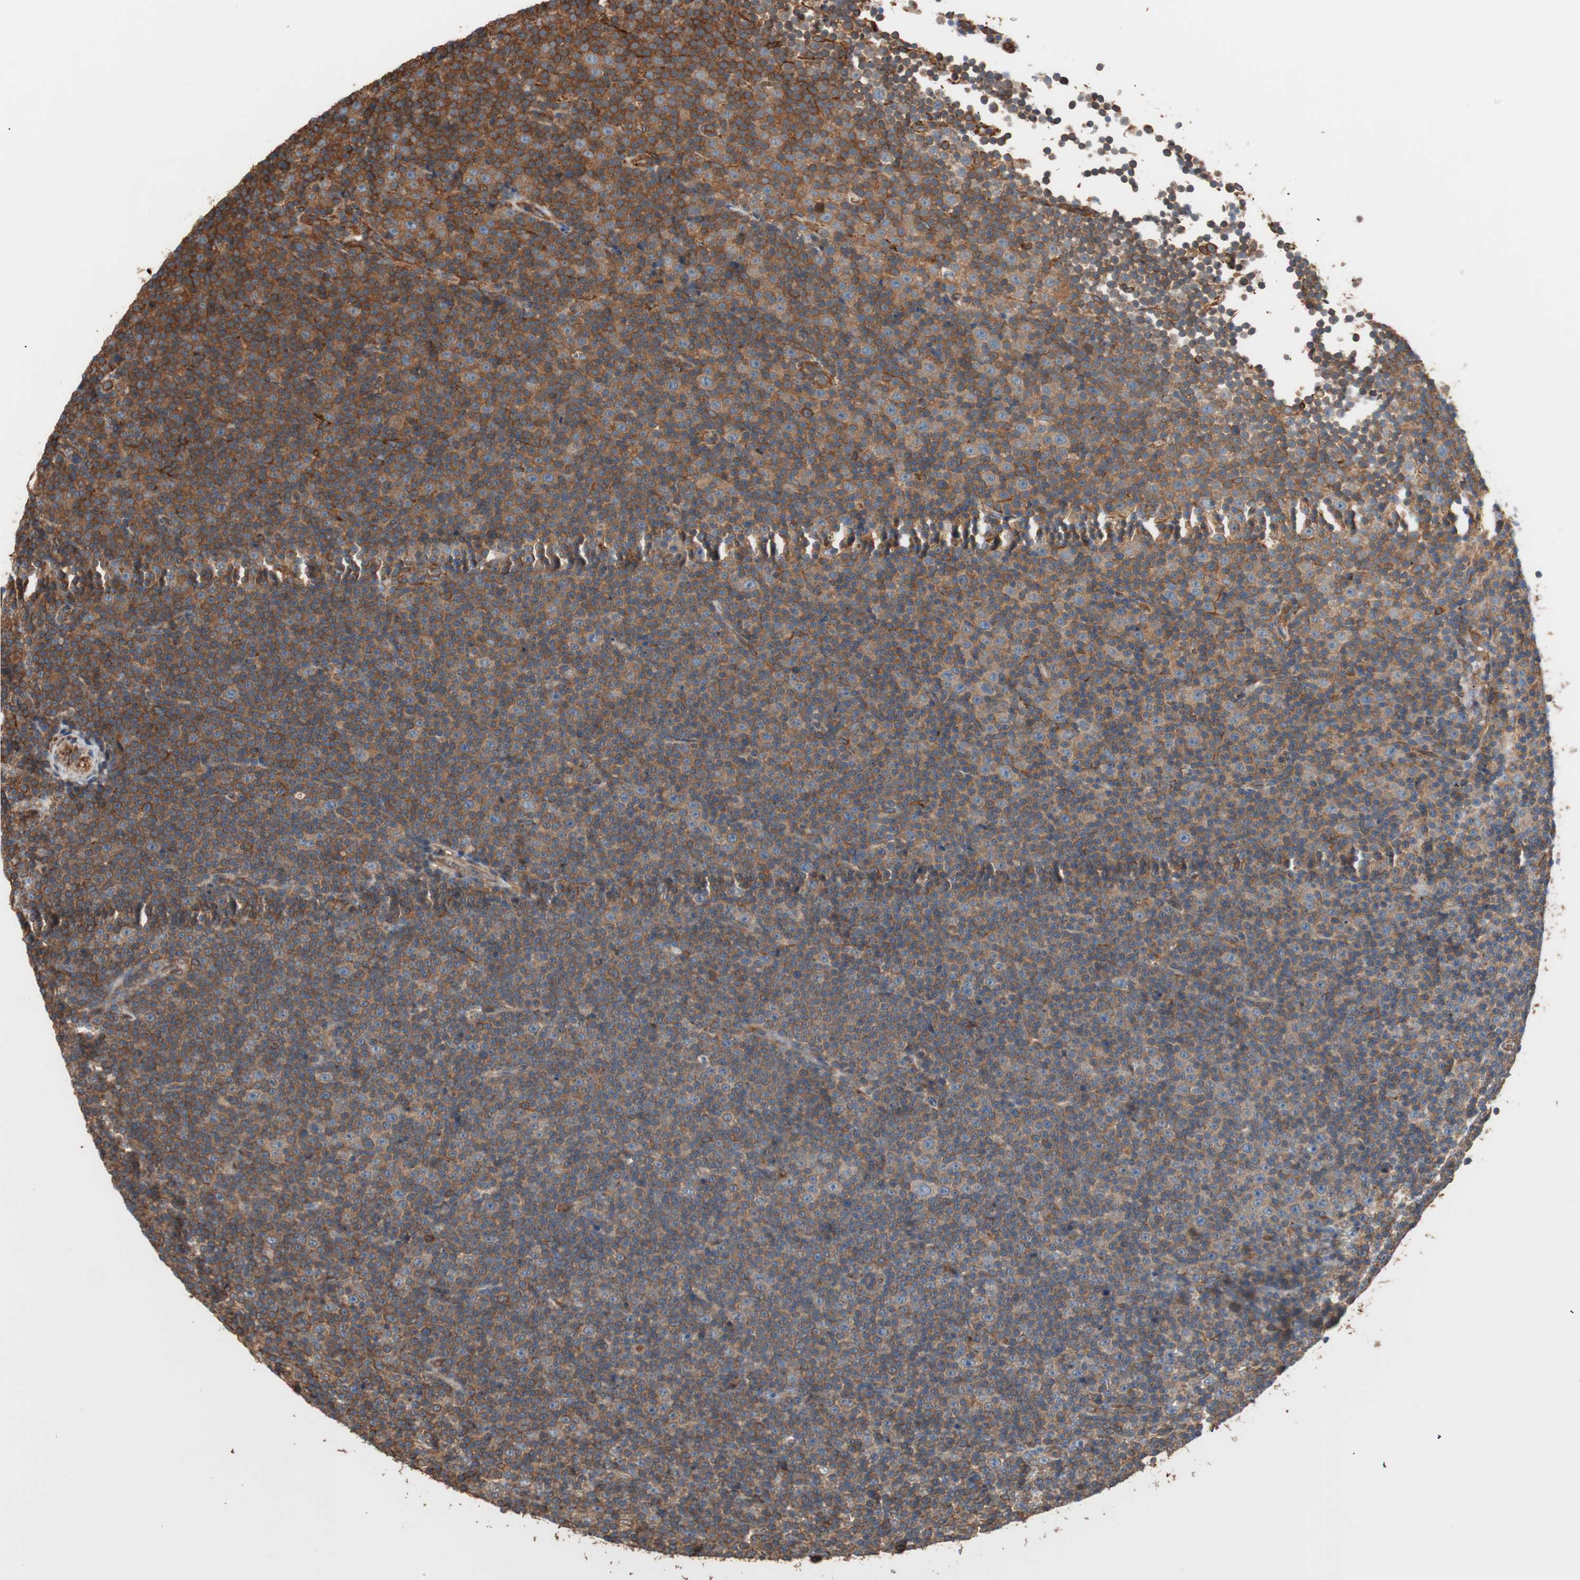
{"staining": {"intensity": "strong", "quantity": ">75%", "location": "cytoplasmic/membranous"}, "tissue": "lymphoma", "cell_type": "Tumor cells", "image_type": "cancer", "snomed": [{"axis": "morphology", "description": "Malignant lymphoma, non-Hodgkin's type, Low grade"}, {"axis": "topography", "description": "Lymph node"}], "caption": "Protein expression analysis of human lymphoma reveals strong cytoplasmic/membranous positivity in about >75% of tumor cells. The protein of interest is stained brown, and the nuclei are stained in blue (DAB IHC with brightfield microscopy, high magnification).", "gene": "GPSM2", "patient": {"sex": "female", "age": 67}}